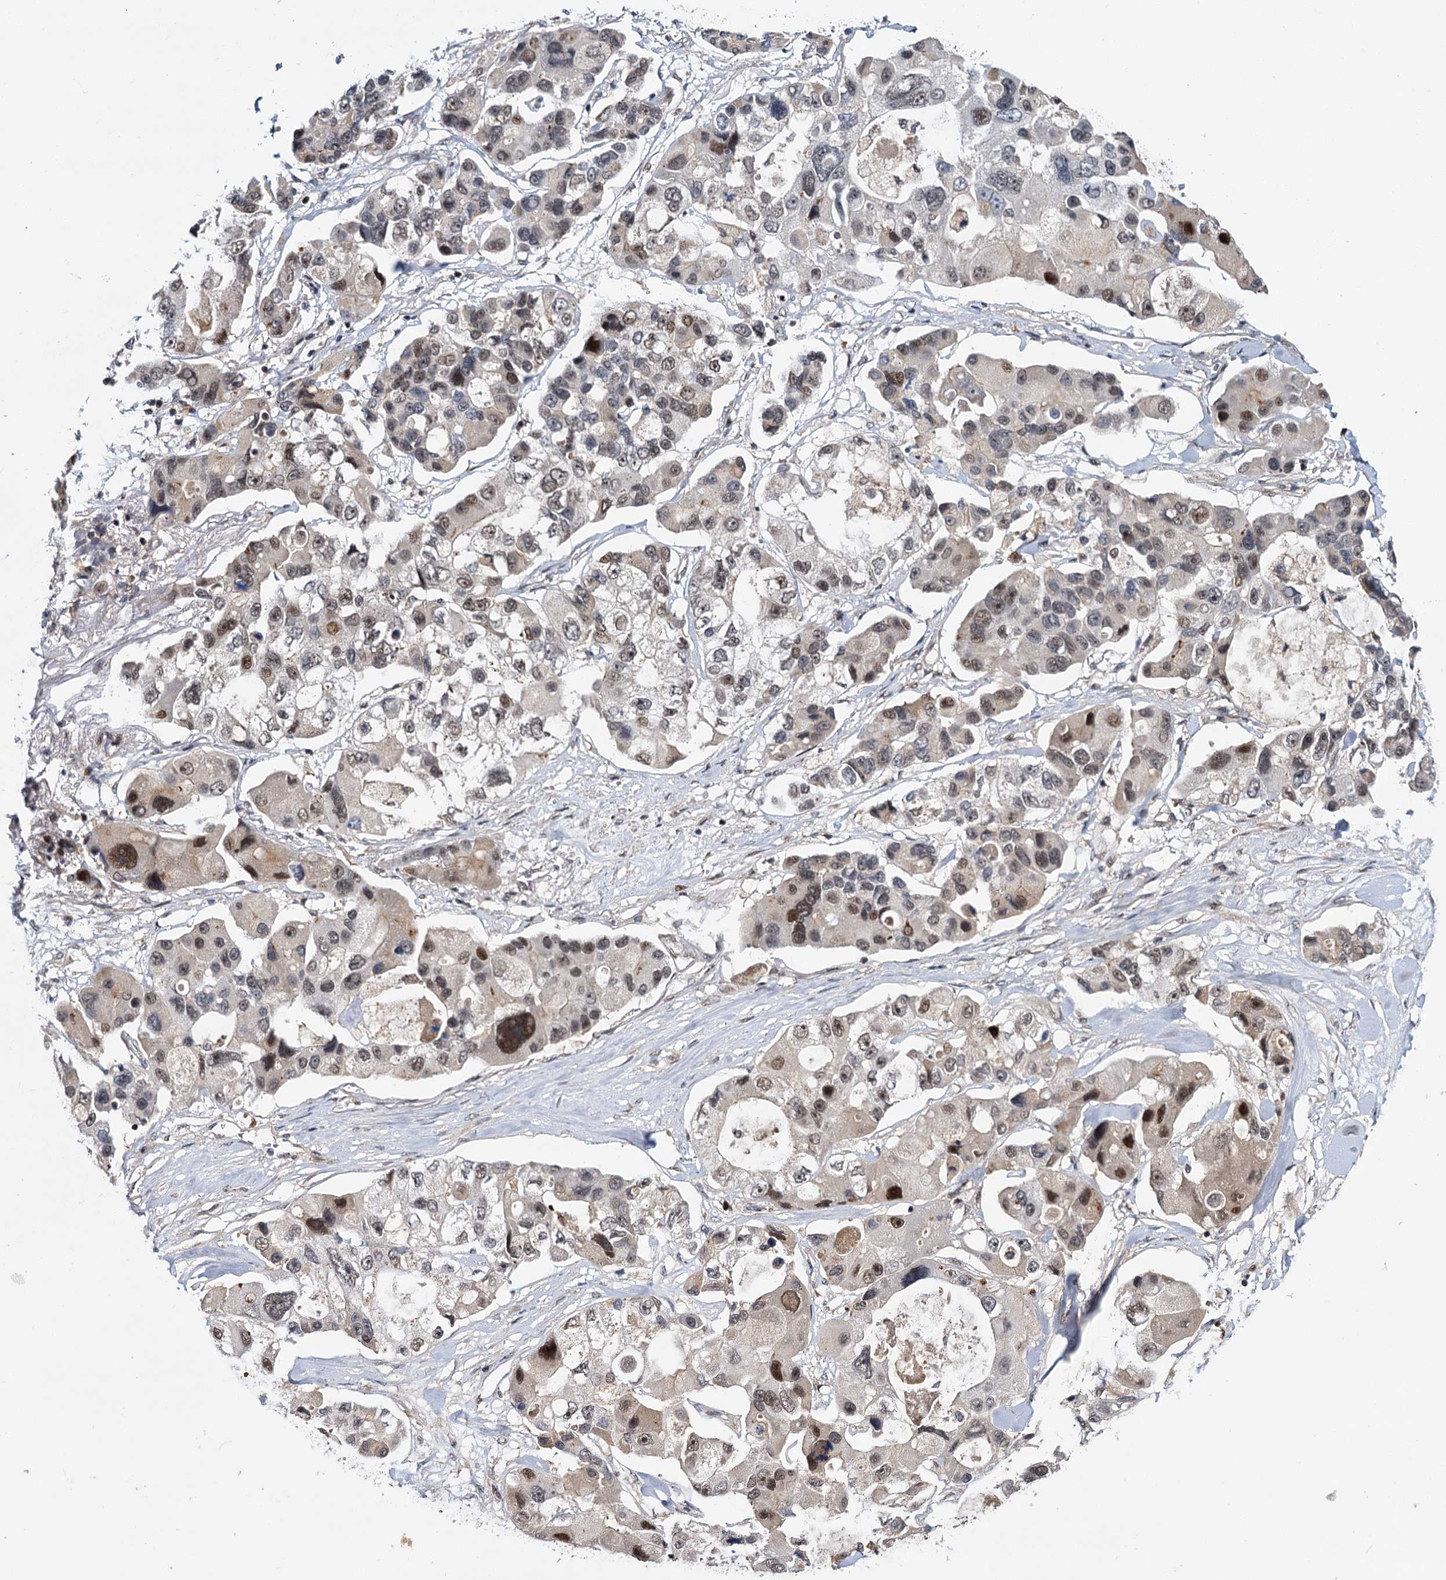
{"staining": {"intensity": "moderate", "quantity": ">75%", "location": "nuclear"}, "tissue": "lung cancer", "cell_type": "Tumor cells", "image_type": "cancer", "snomed": [{"axis": "morphology", "description": "Adenocarcinoma, NOS"}, {"axis": "topography", "description": "Lung"}], "caption": "A brown stain shows moderate nuclear positivity of a protein in human adenocarcinoma (lung) tumor cells.", "gene": "MBD6", "patient": {"sex": "female", "age": 54}}